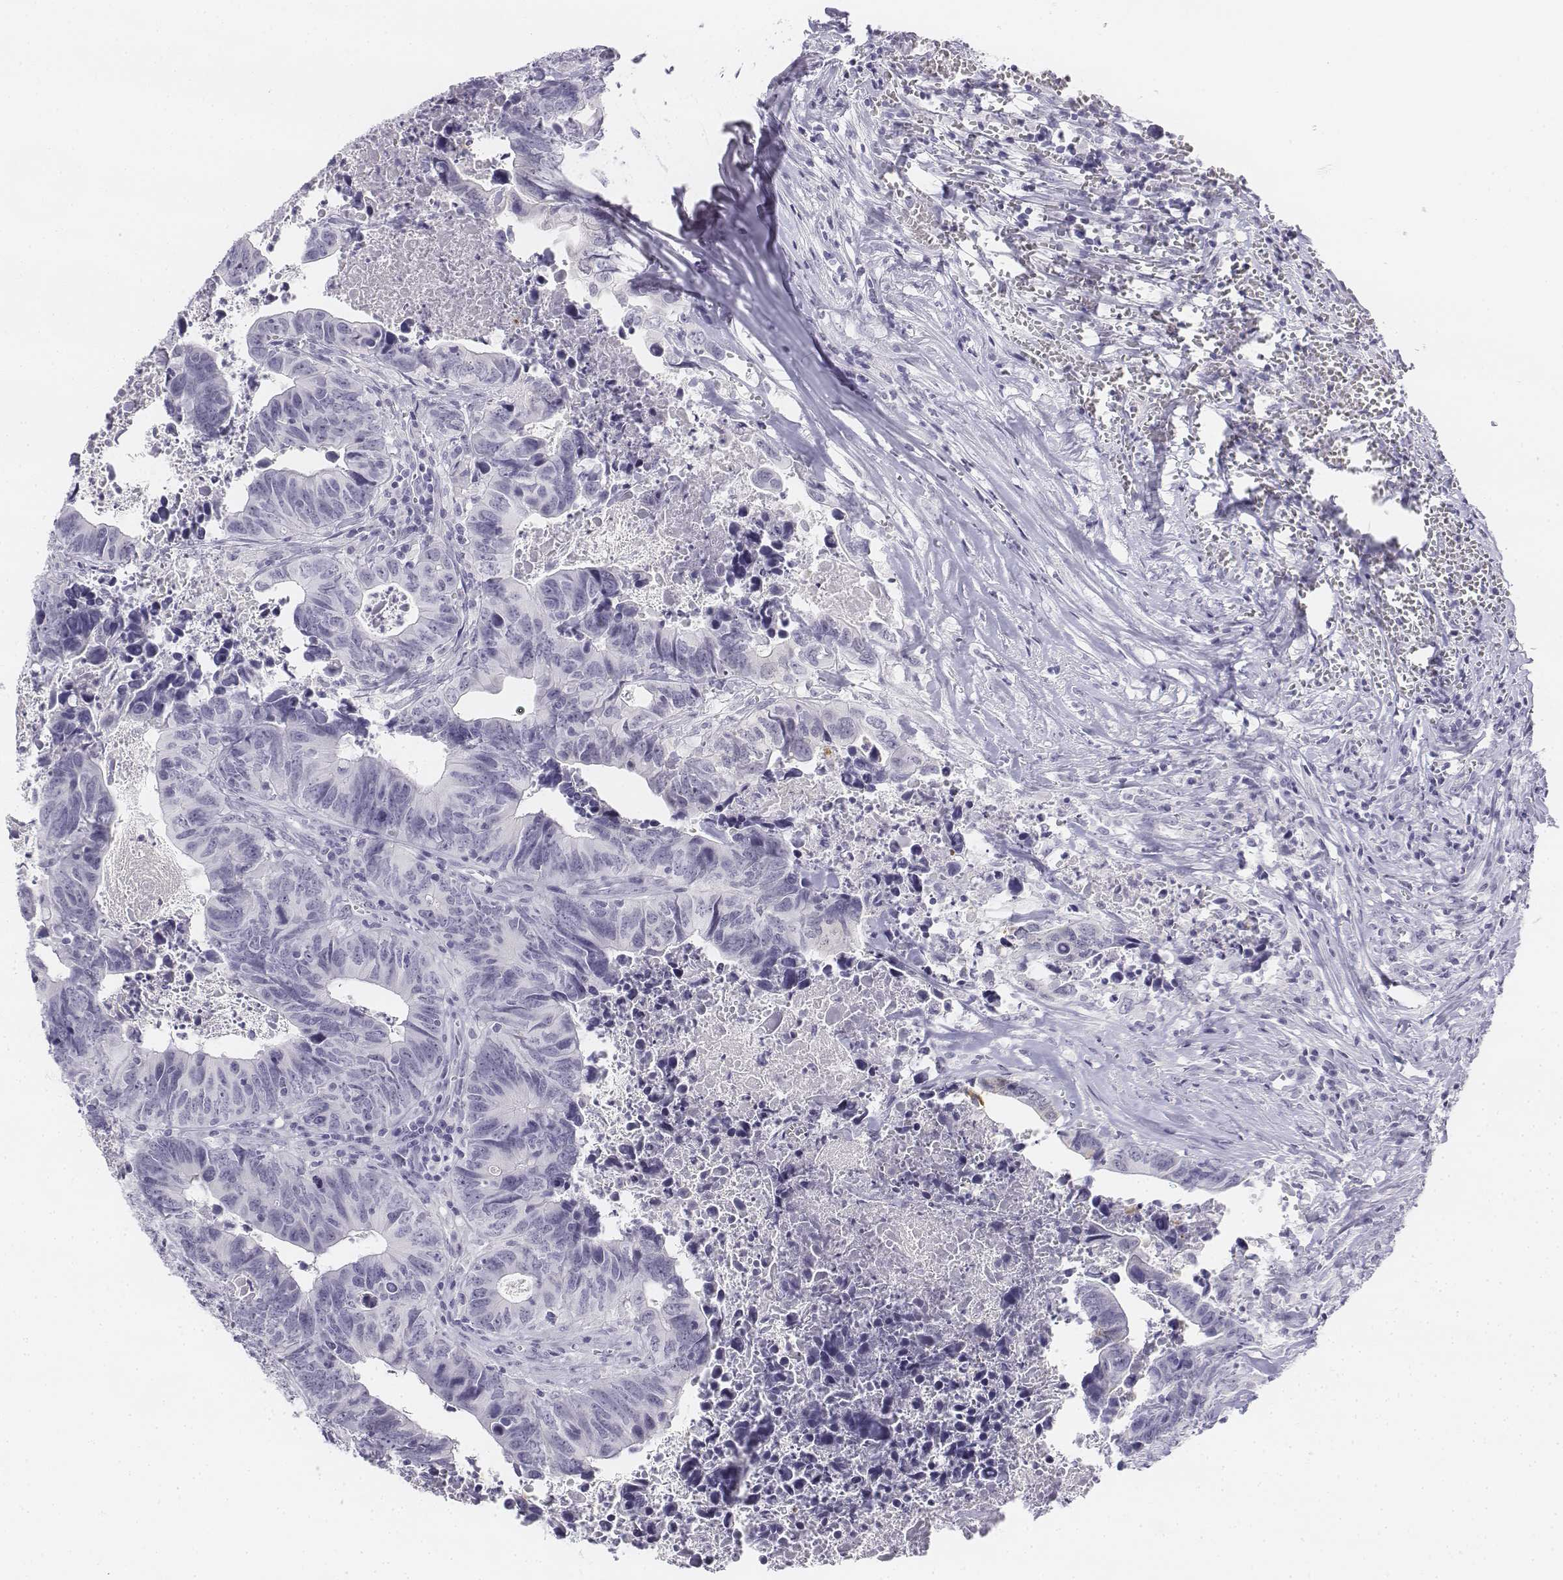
{"staining": {"intensity": "negative", "quantity": "none", "location": "none"}, "tissue": "colorectal cancer", "cell_type": "Tumor cells", "image_type": "cancer", "snomed": [{"axis": "morphology", "description": "Adenocarcinoma, NOS"}, {"axis": "topography", "description": "Colon"}], "caption": "This is an IHC image of human colorectal cancer (adenocarcinoma). There is no positivity in tumor cells.", "gene": "UCN2", "patient": {"sex": "female", "age": 82}}